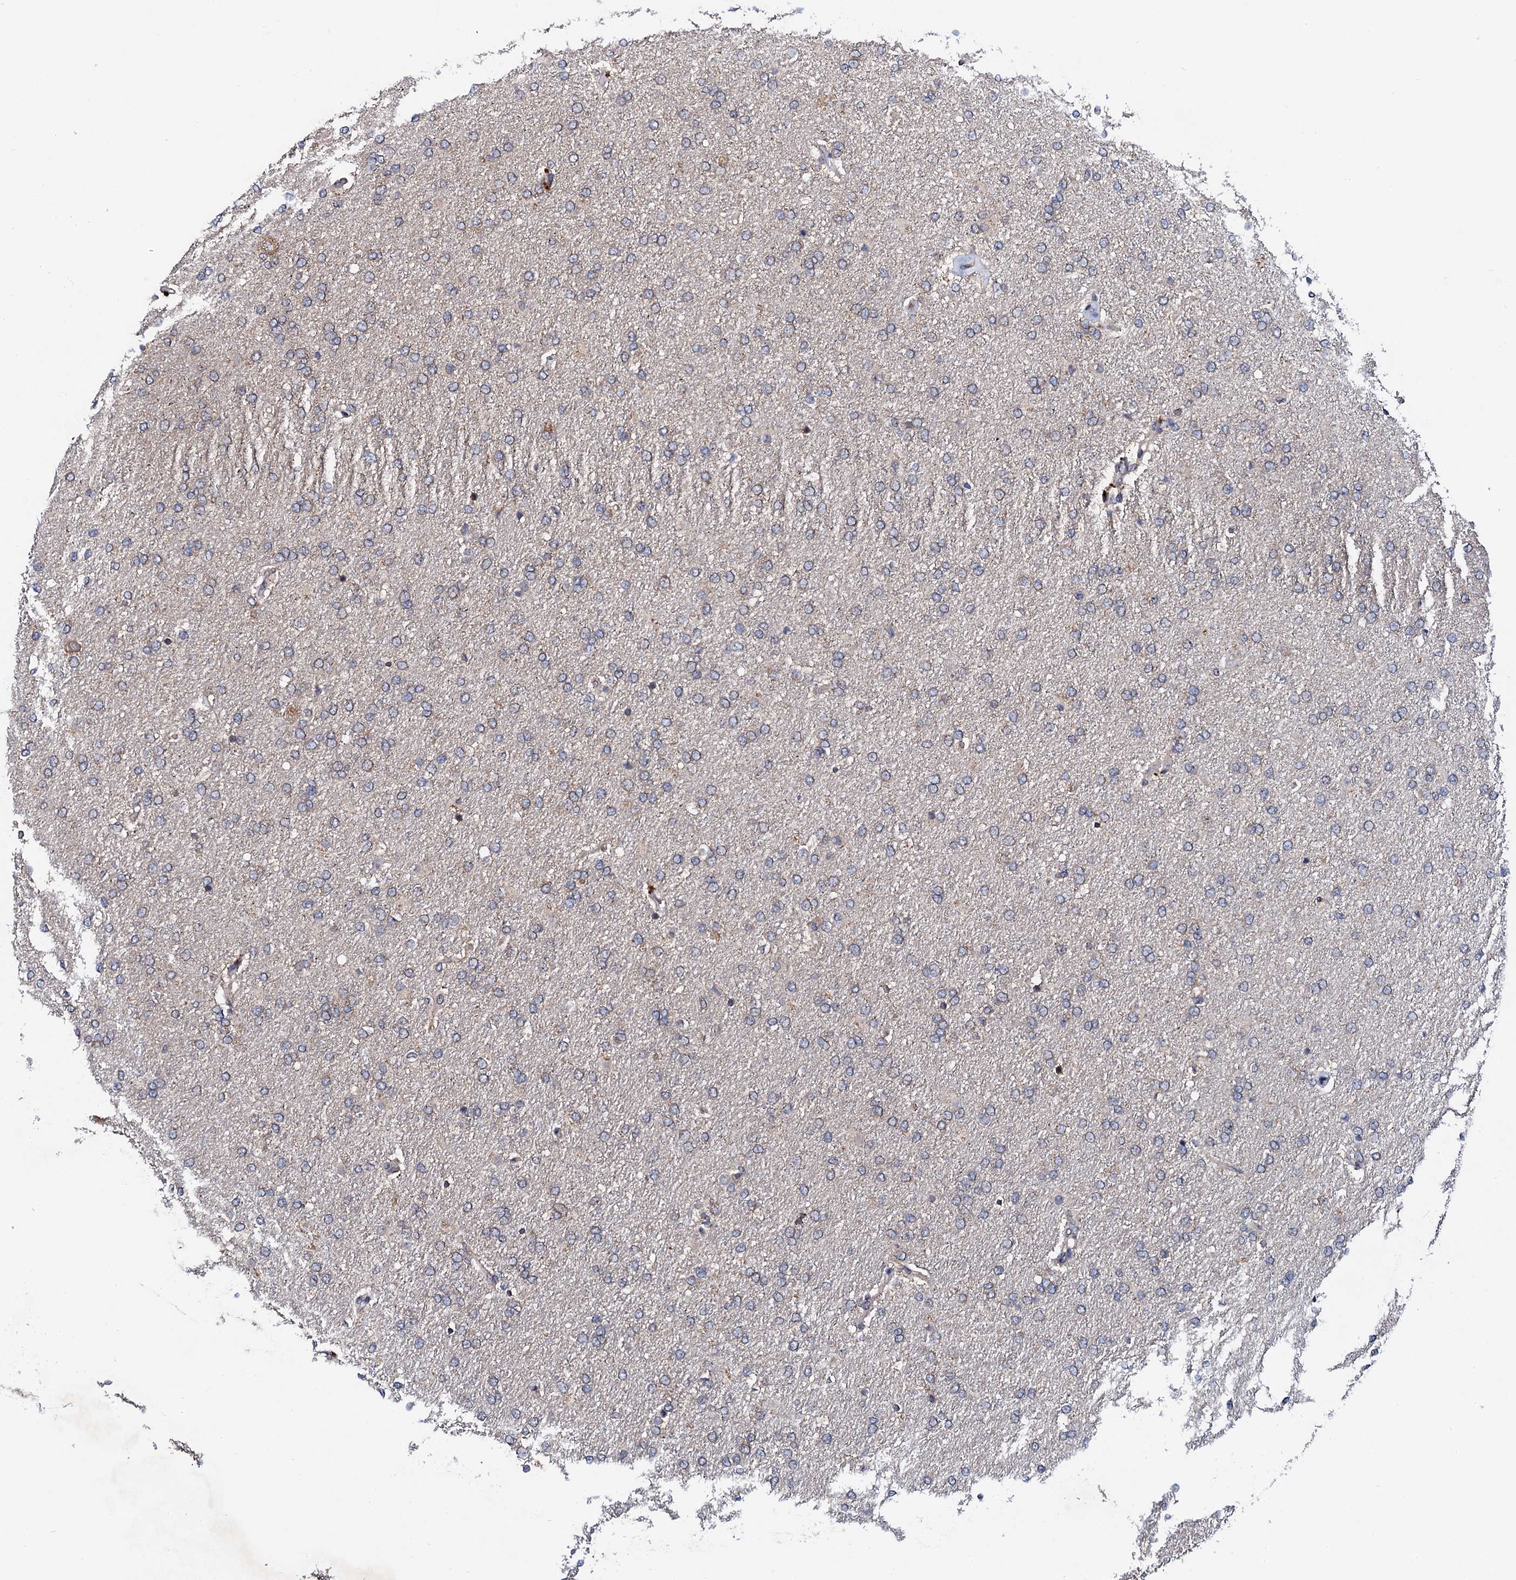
{"staining": {"intensity": "negative", "quantity": "none", "location": "none"}, "tissue": "glioma", "cell_type": "Tumor cells", "image_type": "cancer", "snomed": [{"axis": "morphology", "description": "Glioma, malignant, High grade"}, {"axis": "topography", "description": "Brain"}], "caption": "An IHC image of malignant high-grade glioma is shown. There is no staining in tumor cells of malignant high-grade glioma. (DAB immunohistochemistry visualized using brightfield microscopy, high magnification).", "gene": "IP6K1", "patient": {"sex": "male", "age": 72}}